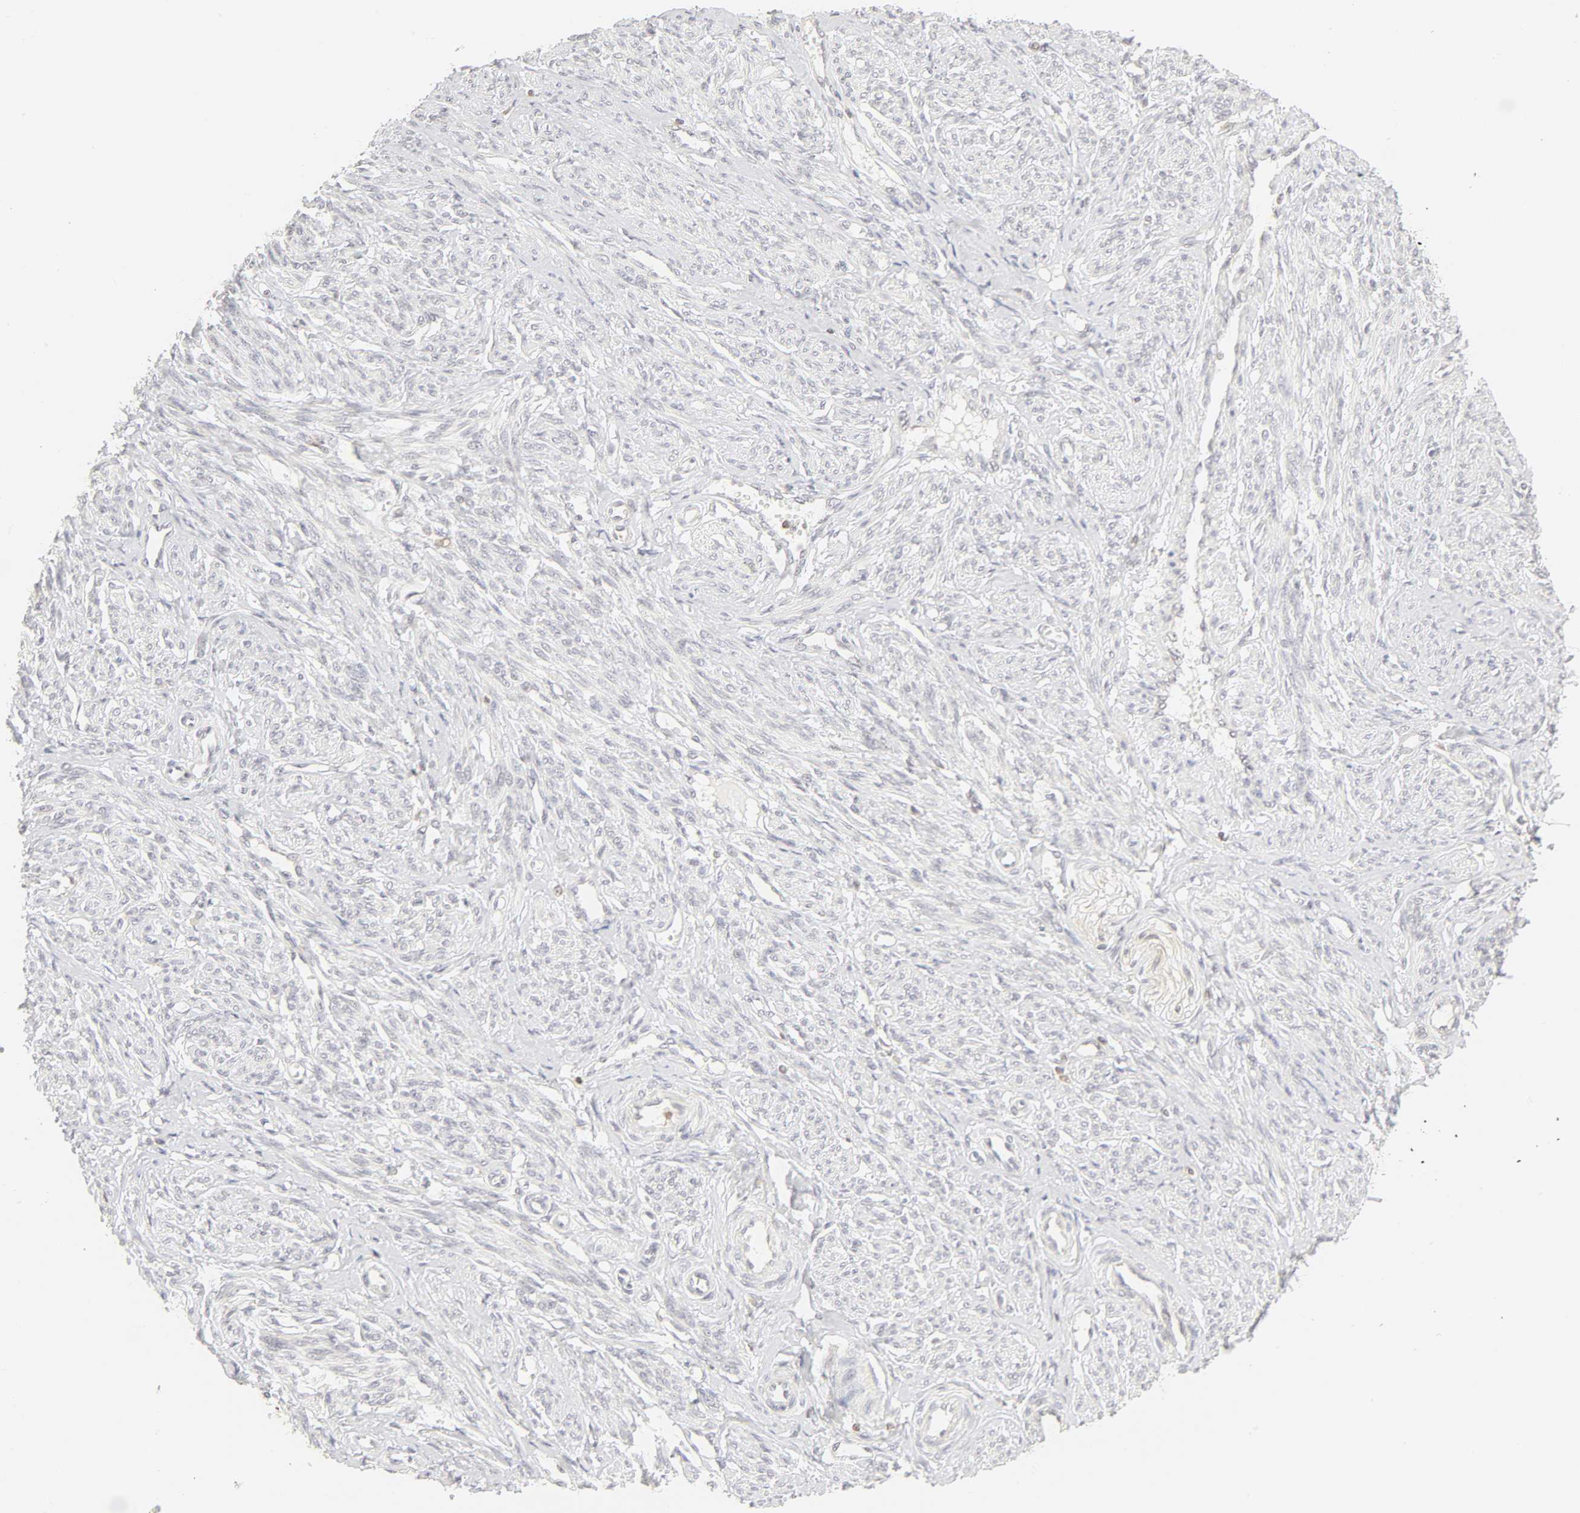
{"staining": {"intensity": "negative", "quantity": "none", "location": "none"}, "tissue": "smooth muscle", "cell_type": "Smooth muscle cells", "image_type": "normal", "snomed": [{"axis": "morphology", "description": "Normal tissue, NOS"}, {"axis": "topography", "description": "Smooth muscle"}], "caption": "Immunohistochemistry (IHC) image of benign smooth muscle: human smooth muscle stained with DAB (3,3'-diaminobenzidine) demonstrates no significant protein positivity in smooth muscle cells. The staining was performed using DAB (3,3'-diaminobenzidine) to visualize the protein expression in brown, while the nuclei were stained in blue with hematoxylin (Magnification: 20x).", "gene": "KIF2A", "patient": {"sex": "female", "age": 65}}